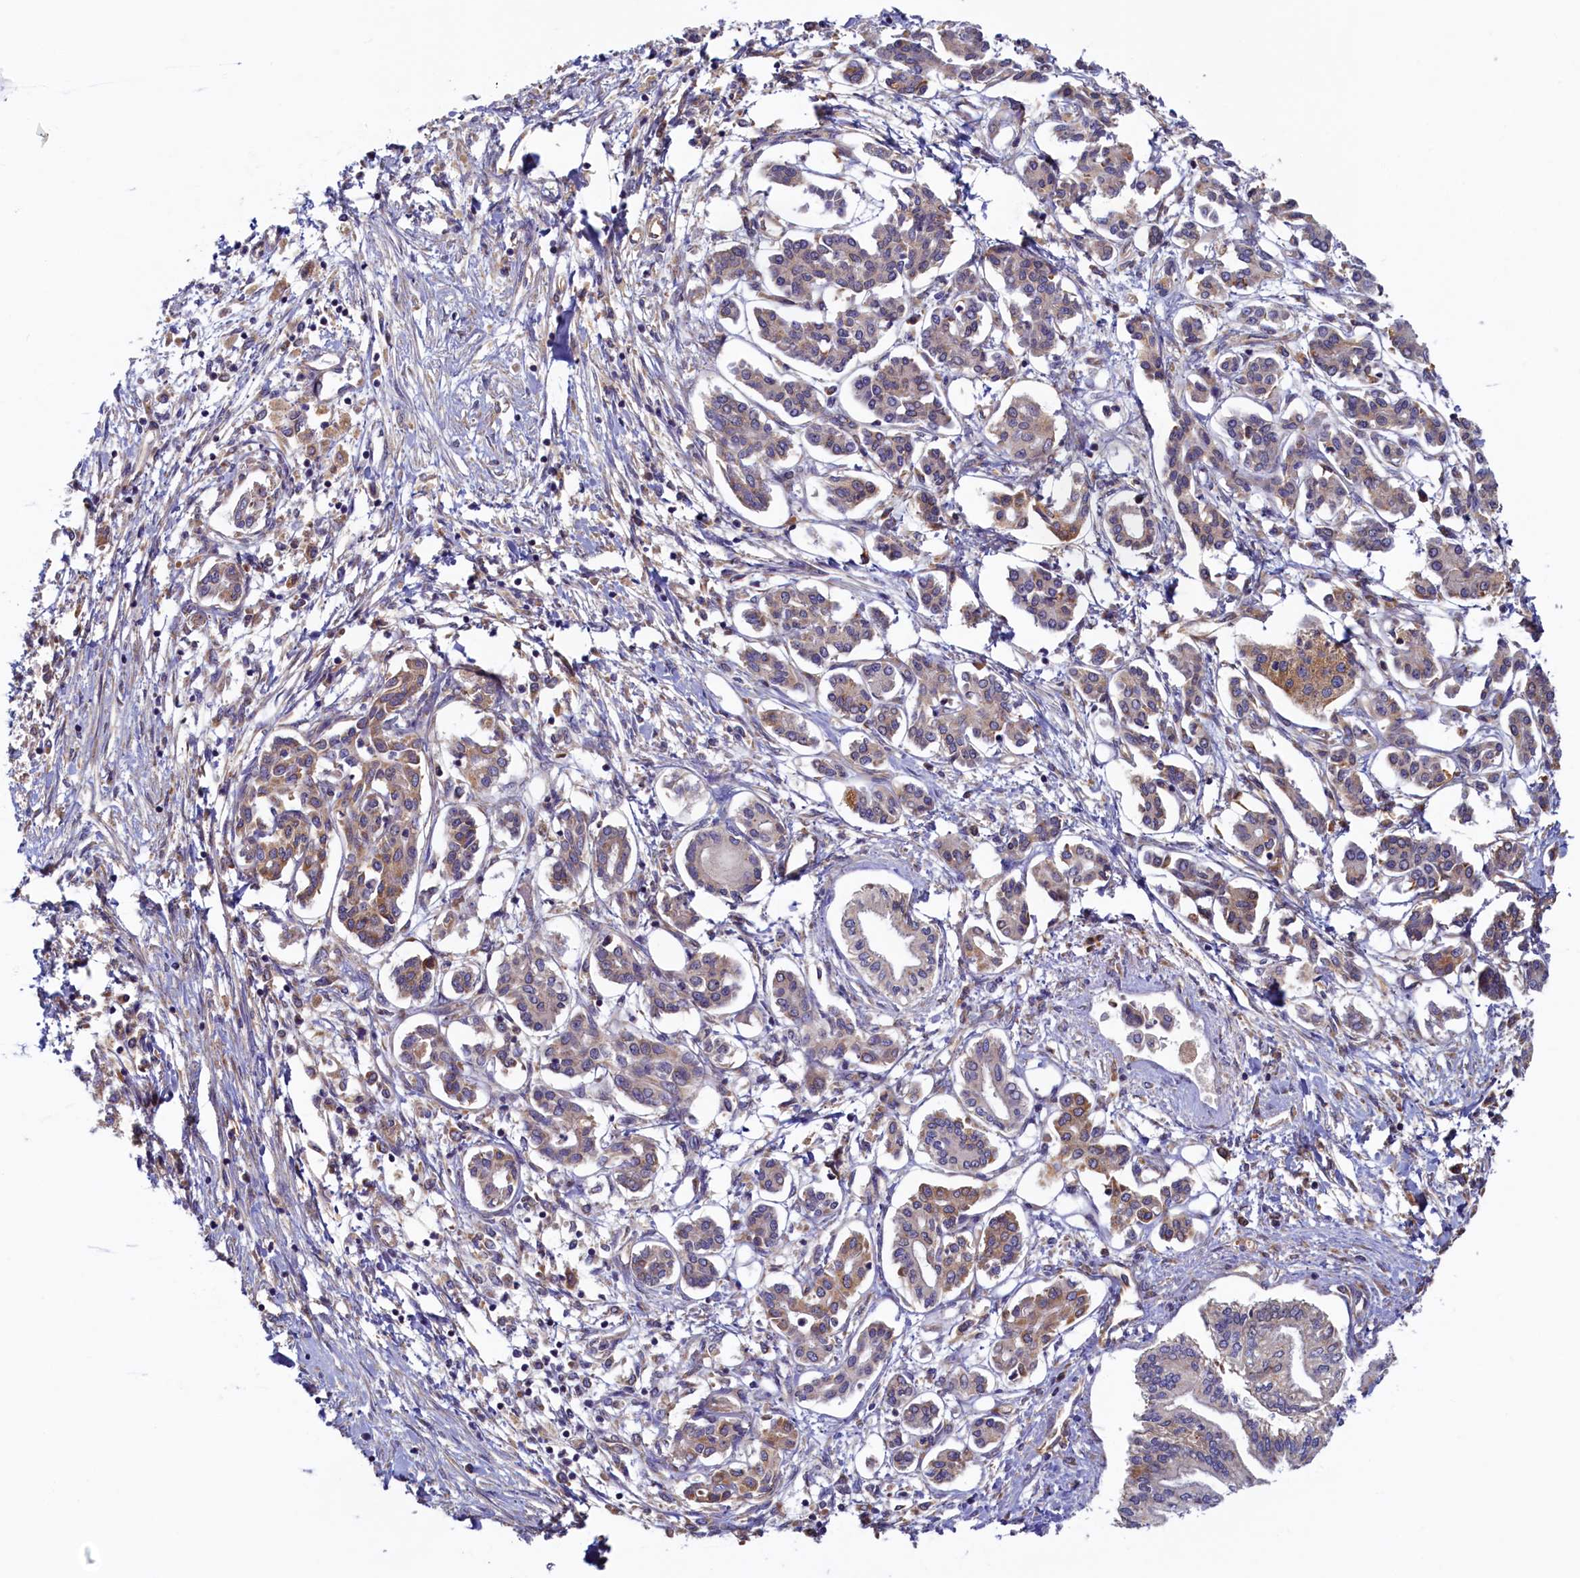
{"staining": {"intensity": "weak", "quantity": "25%-75%", "location": "cytoplasmic/membranous"}, "tissue": "pancreatic cancer", "cell_type": "Tumor cells", "image_type": "cancer", "snomed": [{"axis": "morphology", "description": "Adenocarcinoma, NOS"}, {"axis": "topography", "description": "Pancreas"}], "caption": "The micrograph exhibits a brown stain indicating the presence of a protein in the cytoplasmic/membranous of tumor cells in pancreatic adenocarcinoma.", "gene": "STX12", "patient": {"sex": "female", "age": 50}}